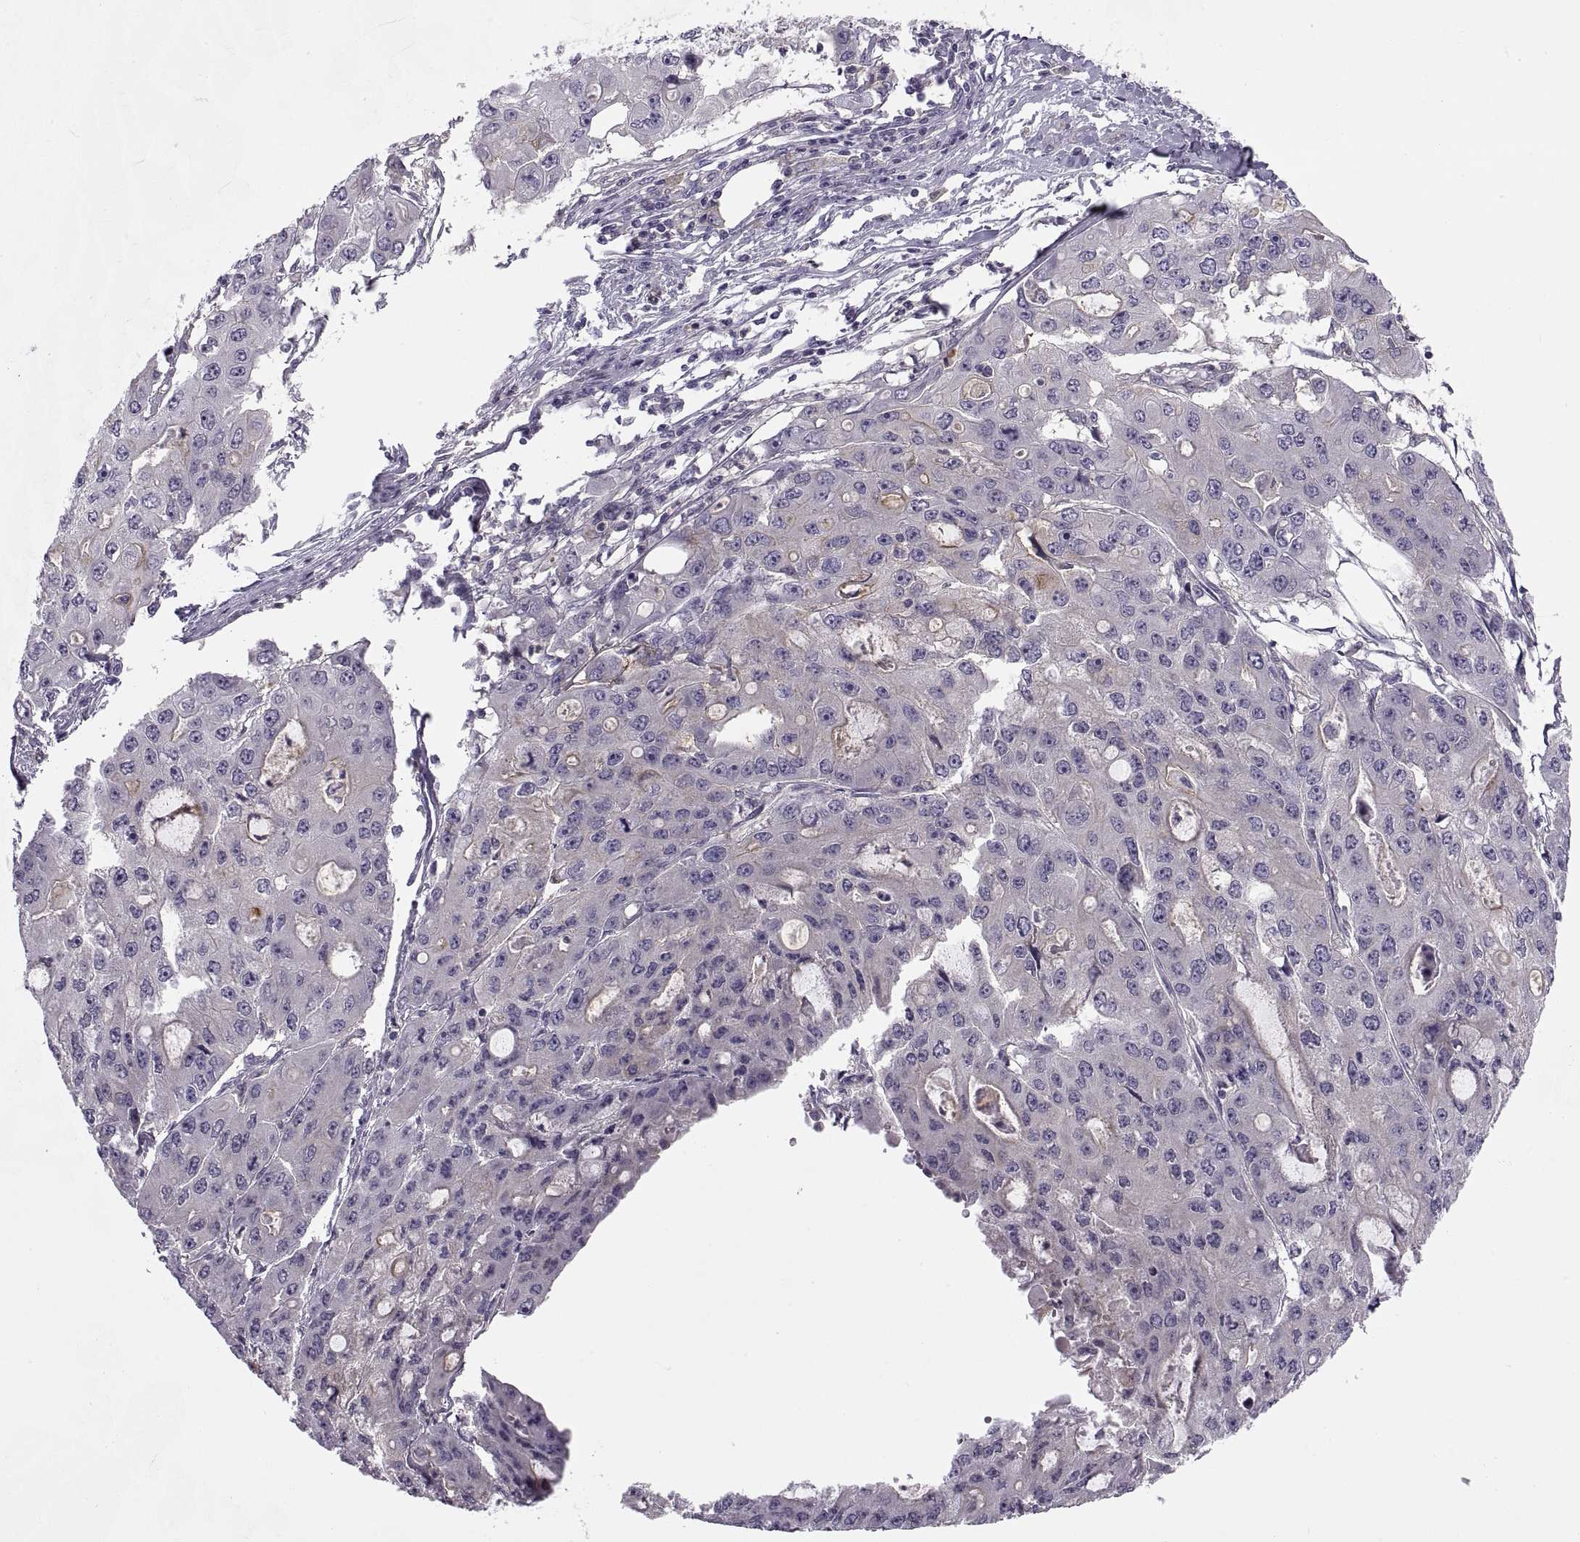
{"staining": {"intensity": "negative", "quantity": "none", "location": "none"}, "tissue": "ovarian cancer", "cell_type": "Tumor cells", "image_type": "cancer", "snomed": [{"axis": "morphology", "description": "Cystadenocarcinoma, serous, NOS"}, {"axis": "topography", "description": "Ovary"}], "caption": "The immunohistochemistry (IHC) micrograph has no significant positivity in tumor cells of serous cystadenocarcinoma (ovarian) tissue.", "gene": "RALB", "patient": {"sex": "female", "age": 56}}